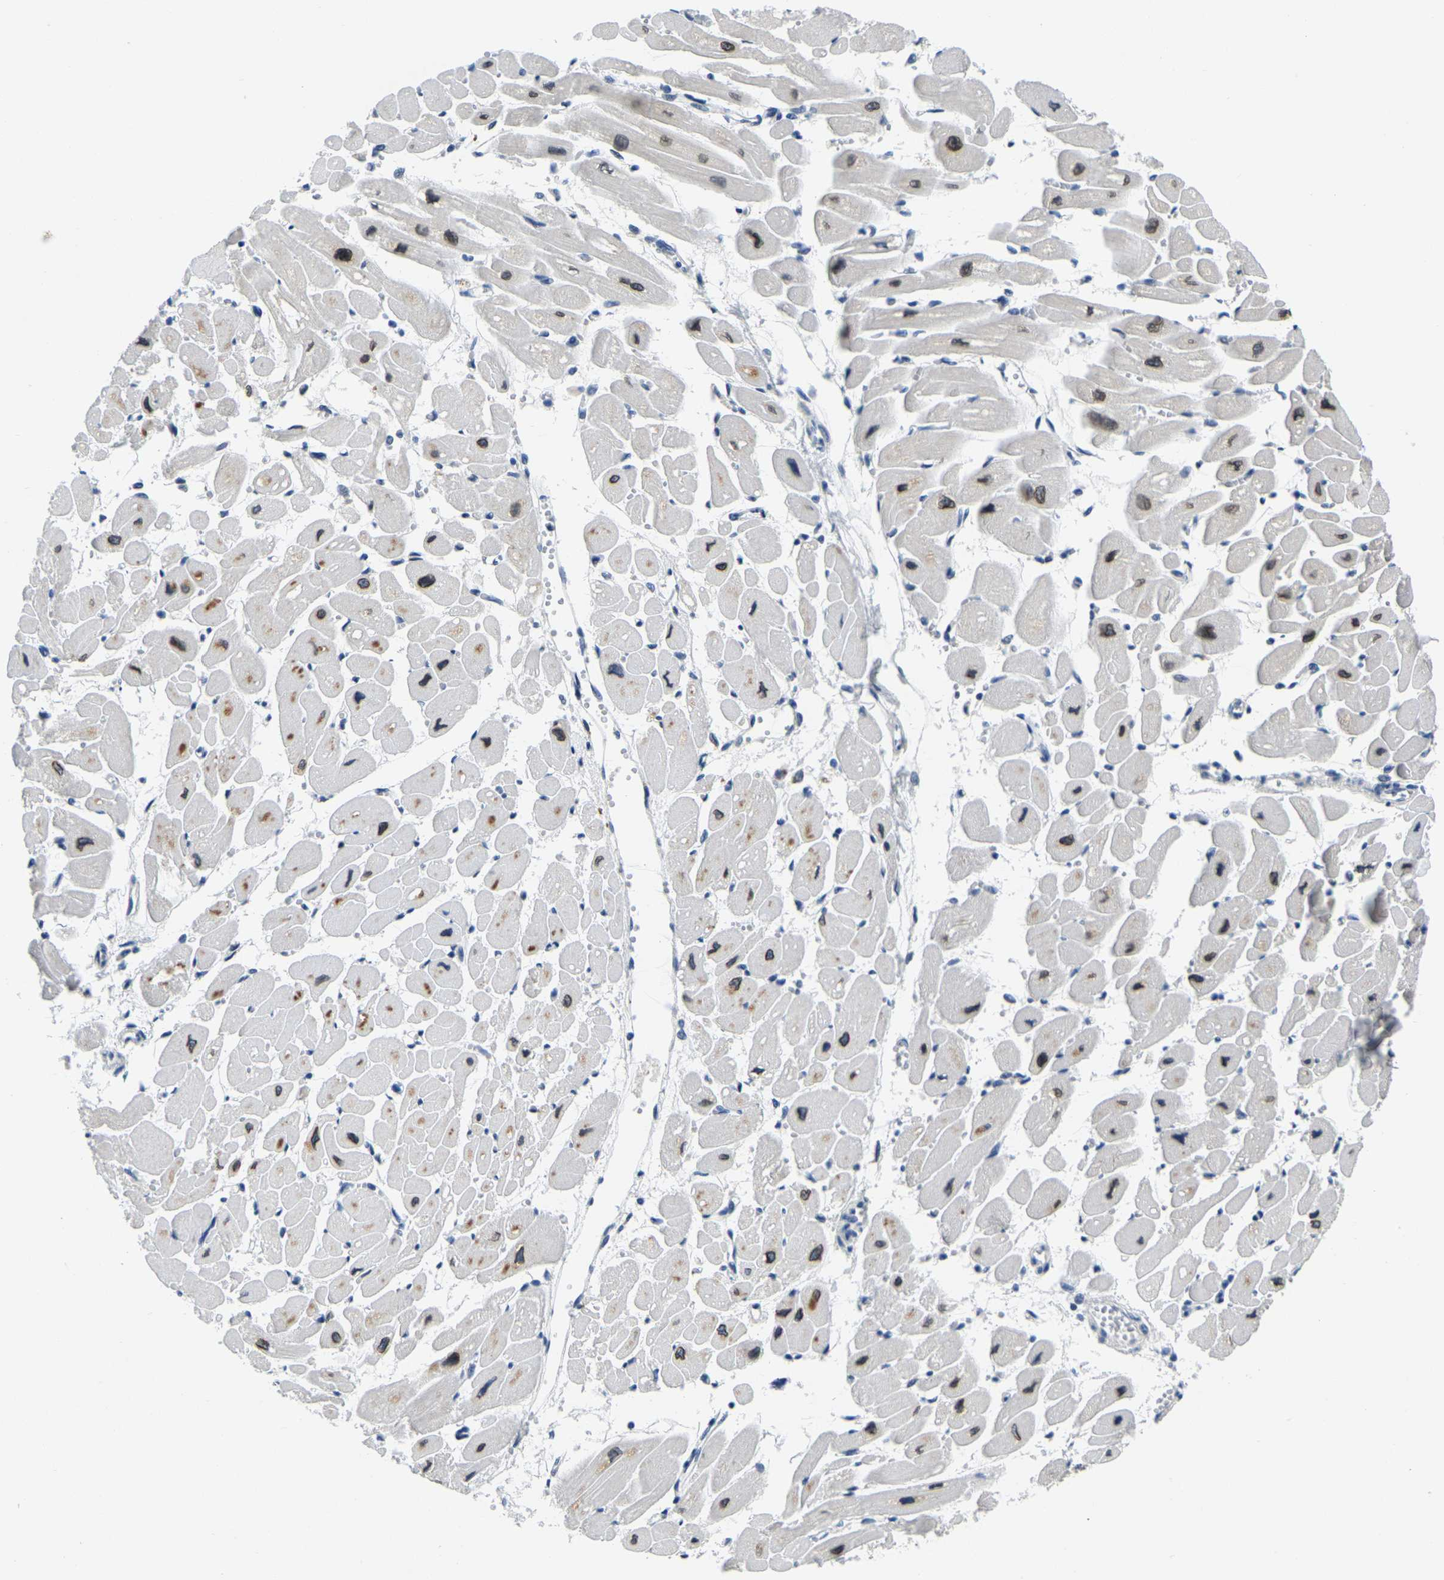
{"staining": {"intensity": "moderate", "quantity": "25%-75%", "location": "cytoplasmic/membranous,nuclear"}, "tissue": "heart muscle", "cell_type": "Cardiomyocytes", "image_type": "normal", "snomed": [{"axis": "morphology", "description": "Normal tissue, NOS"}, {"axis": "topography", "description": "Heart"}], "caption": "Moderate cytoplasmic/membranous,nuclear staining for a protein is seen in approximately 25%-75% of cardiomyocytes of benign heart muscle using IHC.", "gene": "RANBP2", "patient": {"sex": "female", "age": 54}}